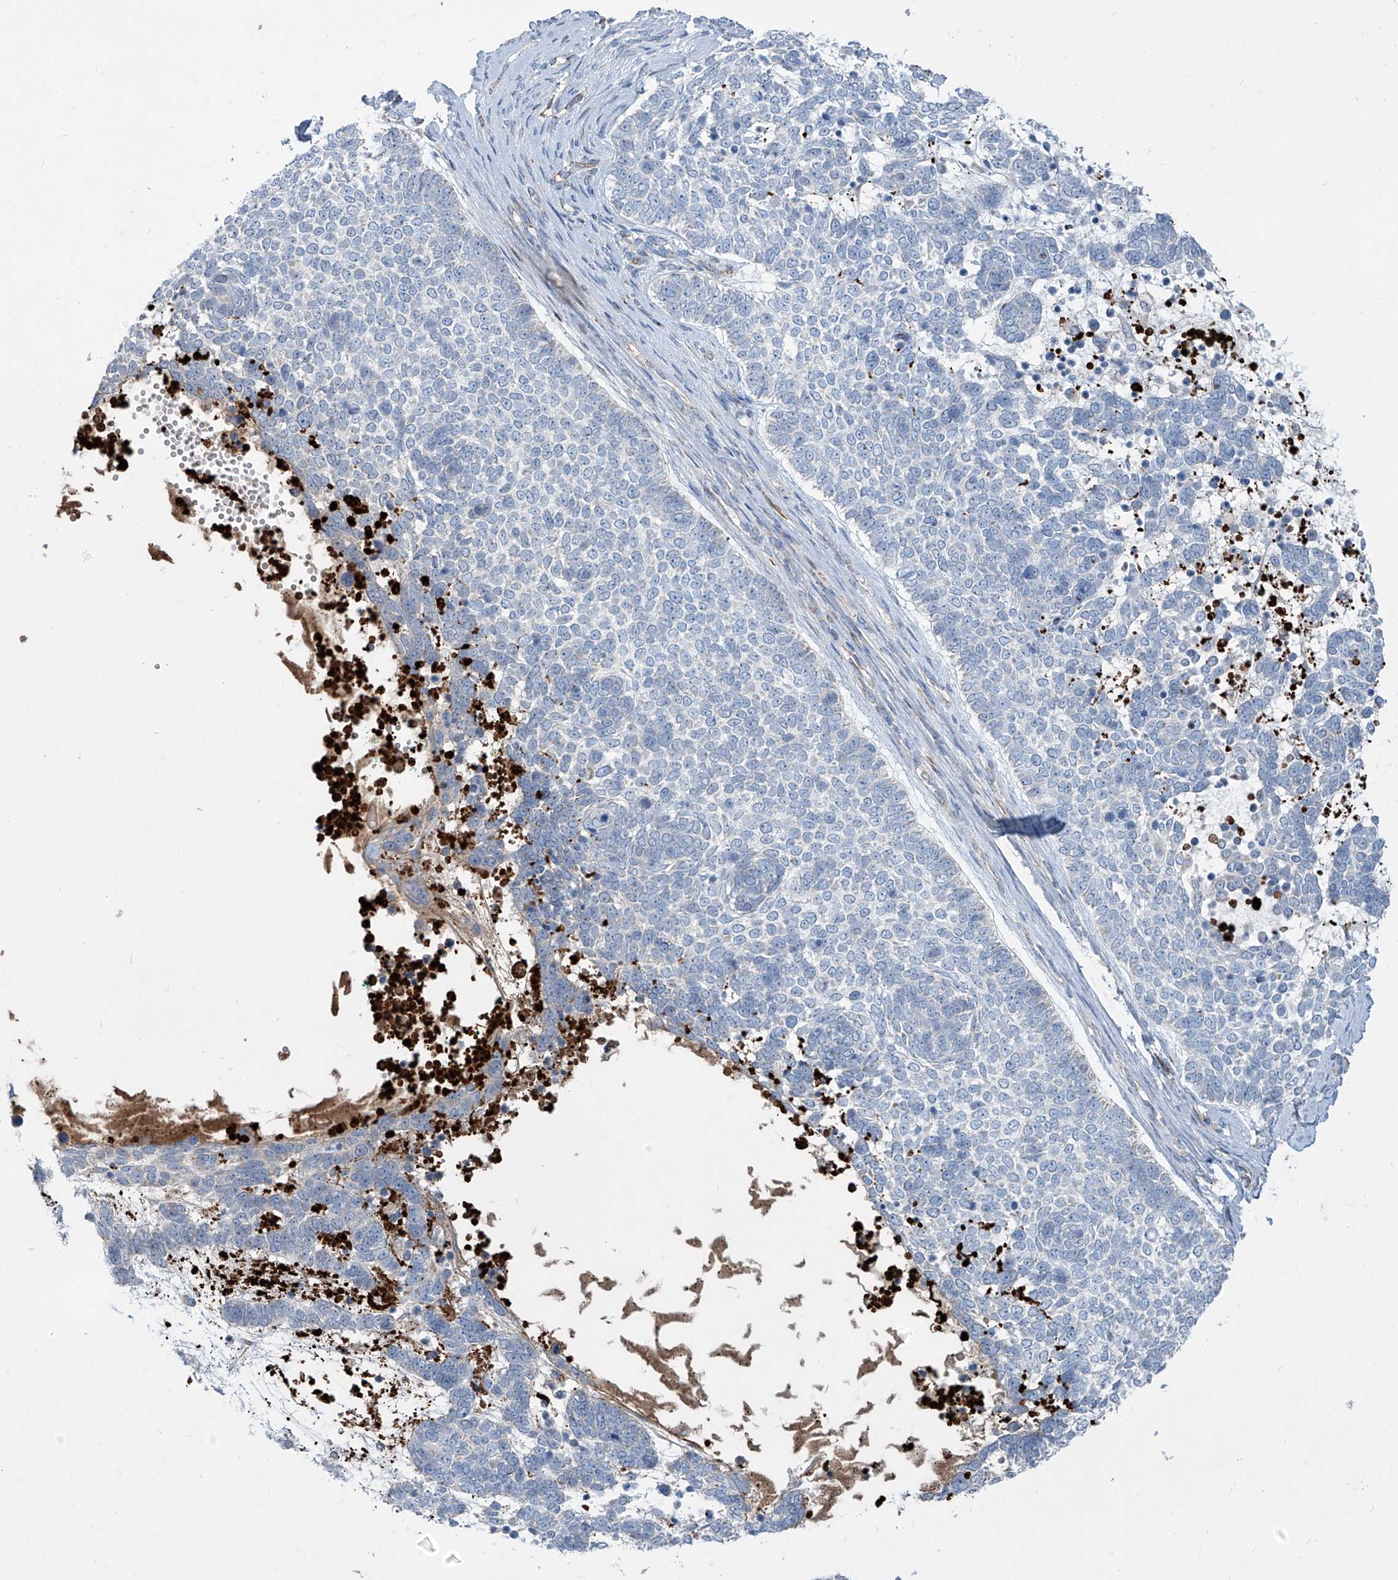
{"staining": {"intensity": "negative", "quantity": "none", "location": "none"}, "tissue": "skin cancer", "cell_type": "Tumor cells", "image_type": "cancer", "snomed": [{"axis": "morphology", "description": "Basal cell carcinoma"}, {"axis": "topography", "description": "Skin"}], "caption": "IHC photomicrograph of neoplastic tissue: human skin basal cell carcinoma stained with DAB reveals no significant protein expression in tumor cells. (Brightfield microscopy of DAB (3,3'-diaminobenzidine) immunohistochemistry (IHC) at high magnification).", "gene": "CDH5", "patient": {"sex": "female", "age": 81}}